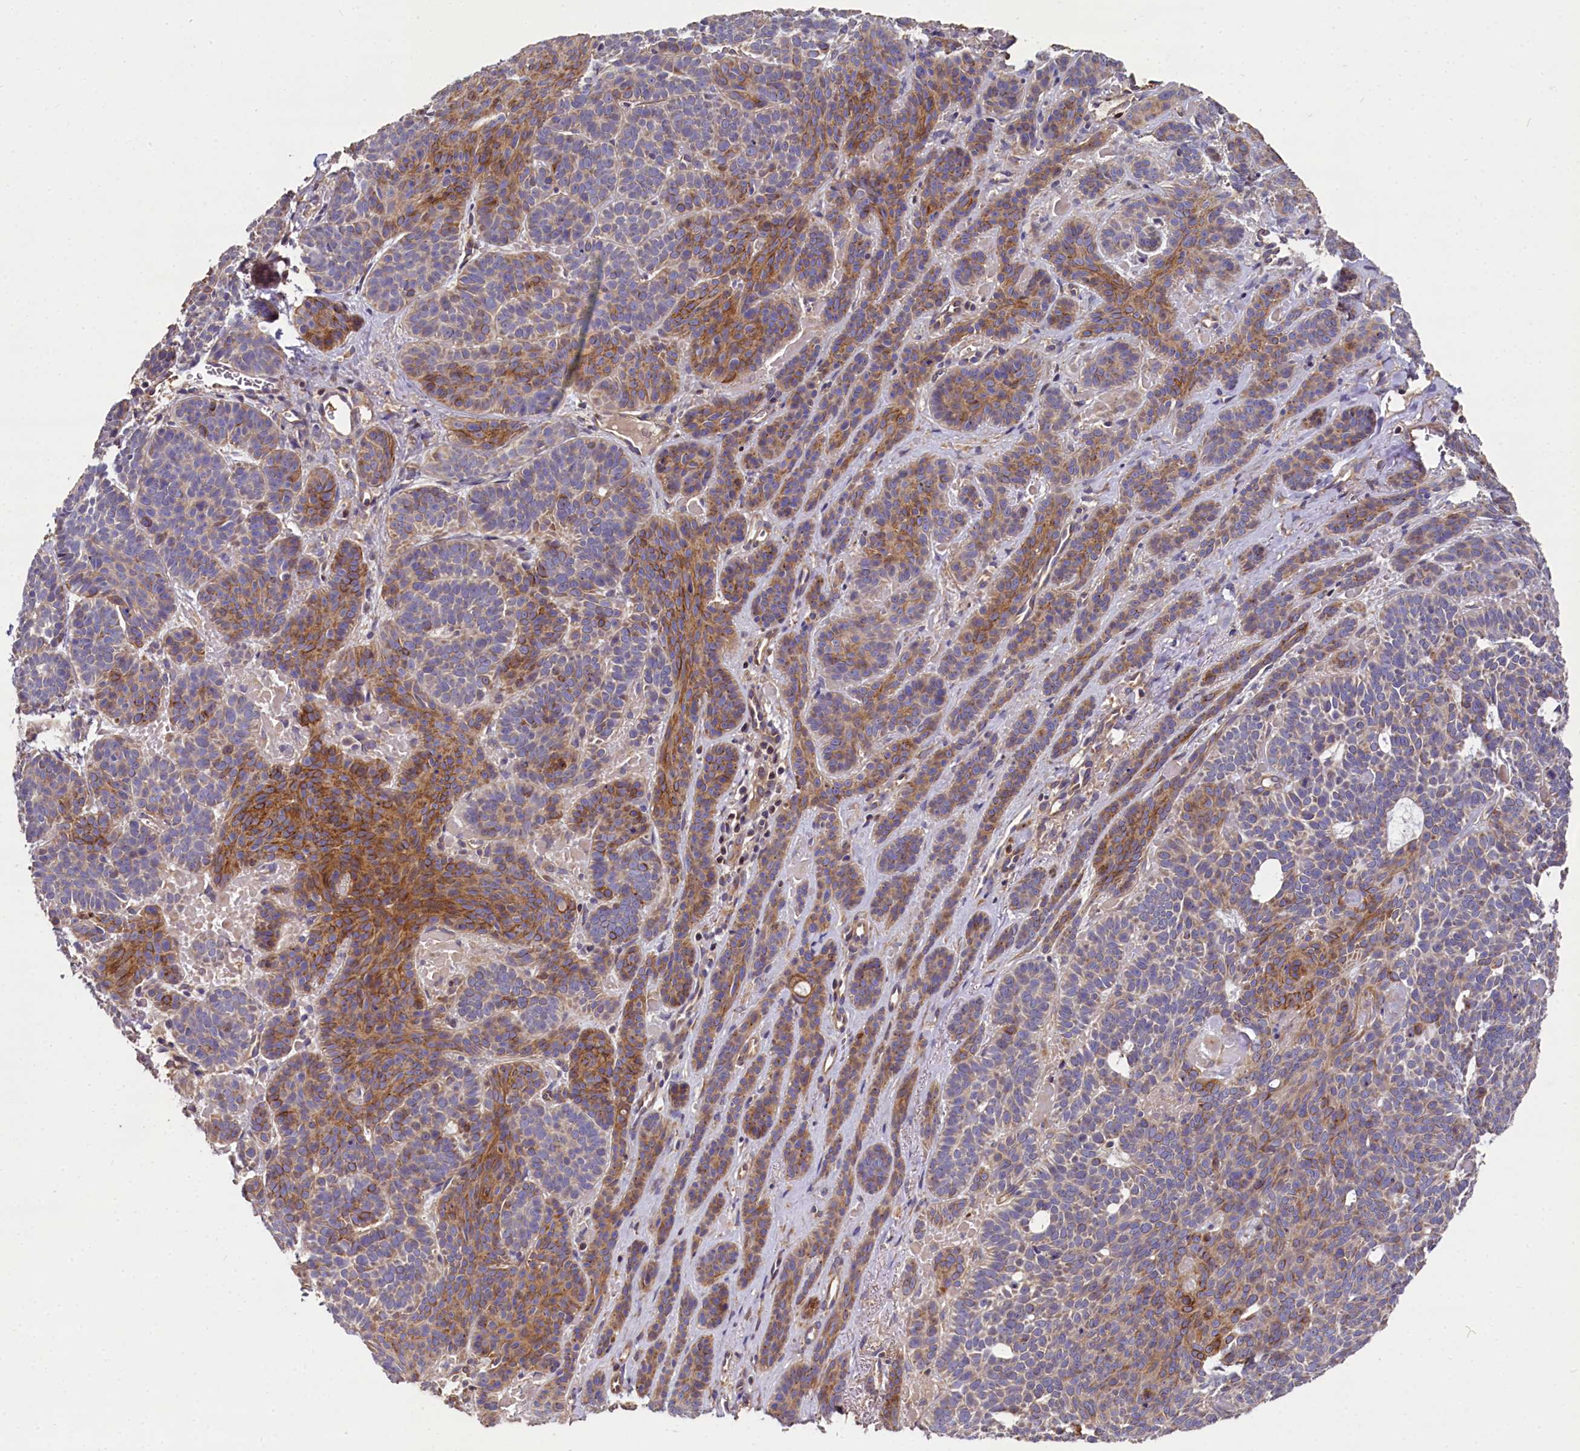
{"staining": {"intensity": "moderate", "quantity": "25%-75%", "location": "cytoplasmic/membranous"}, "tissue": "skin cancer", "cell_type": "Tumor cells", "image_type": "cancer", "snomed": [{"axis": "morphology", "description": "Basal cell carcinoma"}, {"axis": "topography", "description": "Skin"}], "caption": "Skin cancer stained with DAB IHC shows medium levels of moderate cytoplasmic/membranous positivity in approximately 25%-75% of tumor cells.", "gene": "SPRYD3", "patient": {"sex": "male", "age": 85}}